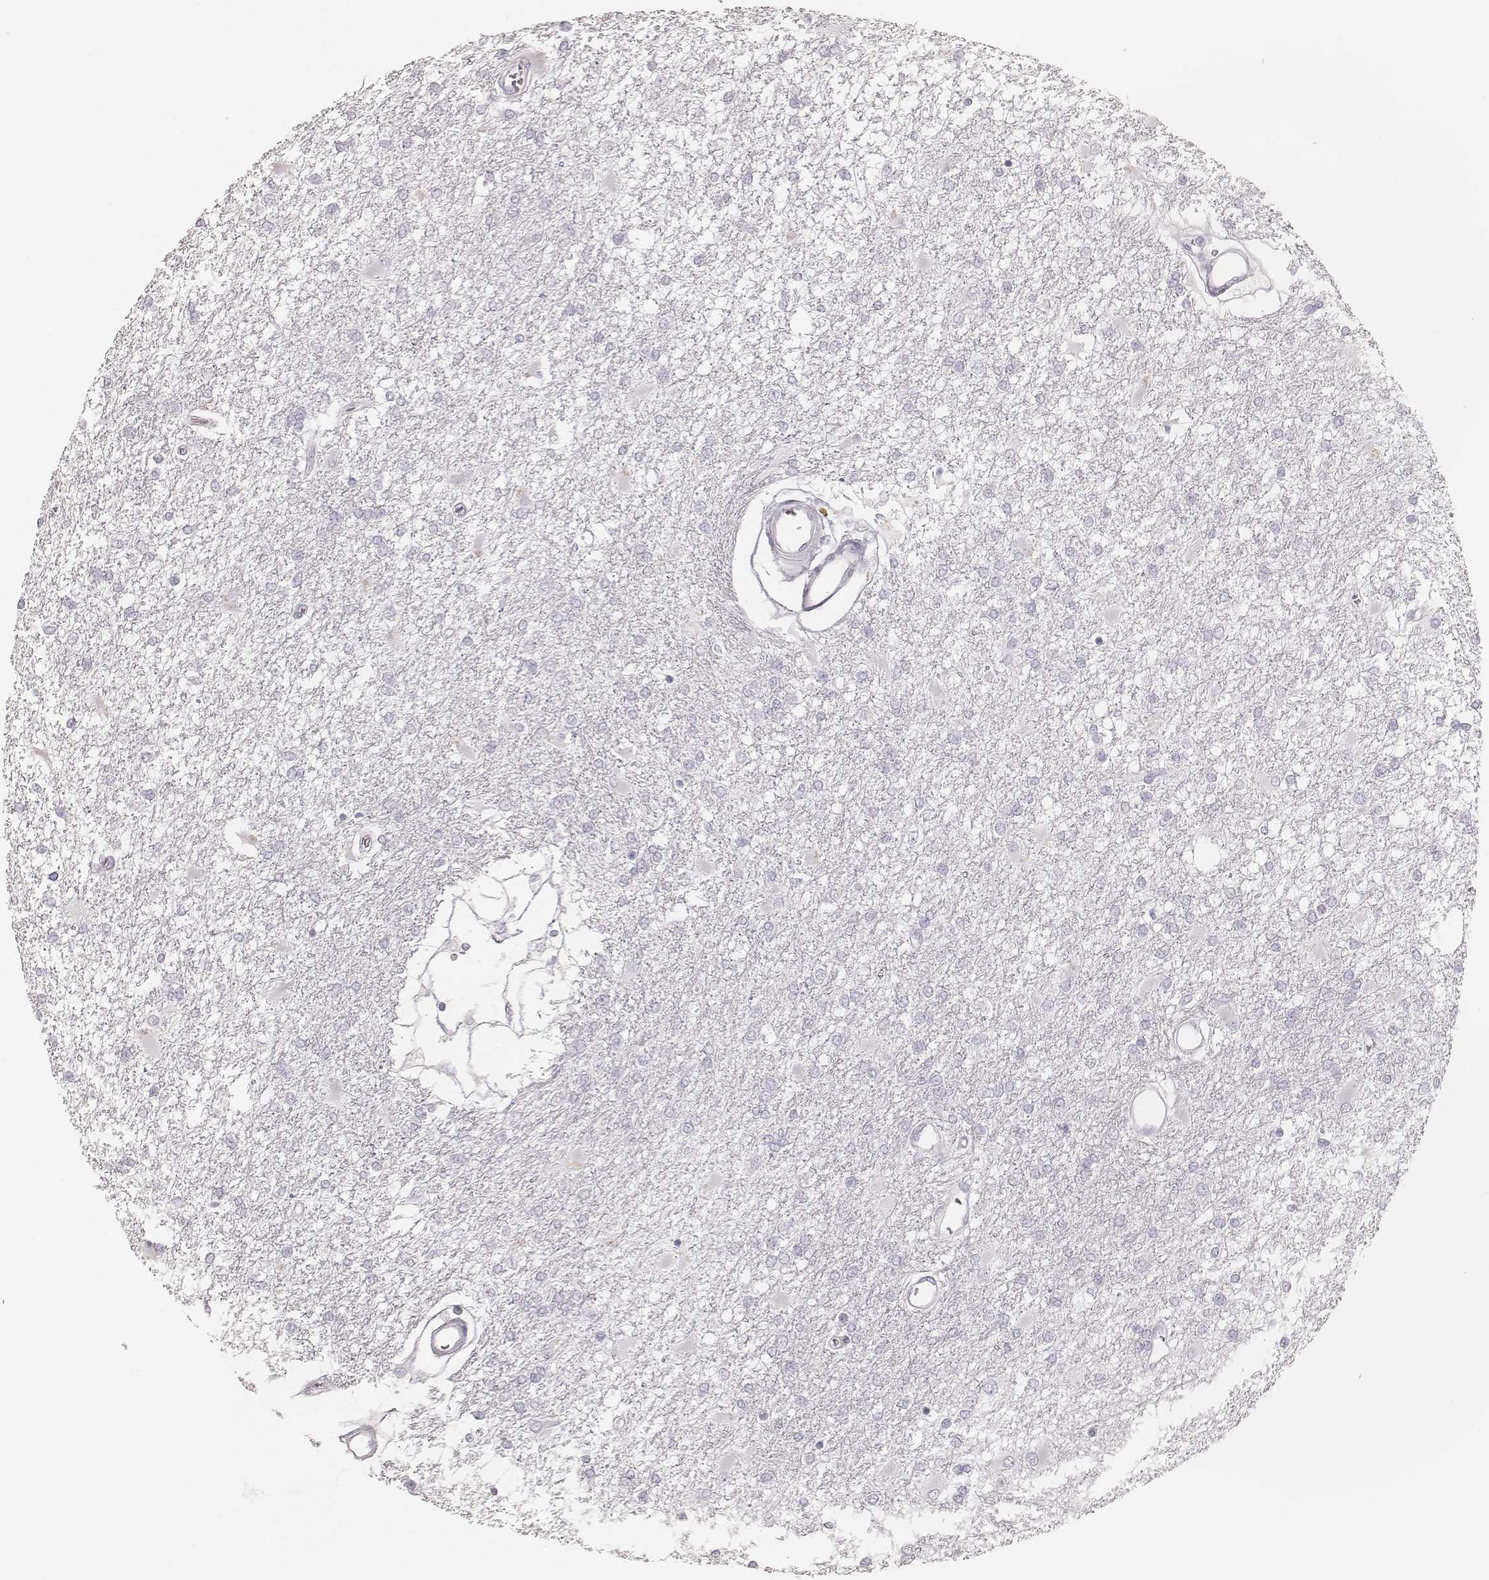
{"staining": {"intensity": "negative", "quantity": "none", "location": "none"}, "tissue": "glioma", "cell_type": "Tumor cells", "image_type": "cancer", "snomed": [{"axis": "morphology", "description": "Glioma, malignant, High grade"}, {"axis": "topography", "description": "Cerebral cortex"}], "caption": "High-grade glioma (malignant) stained for a protein using immunohistochemistry (IHC) demonstrates no staining tumor cells.", "gene": "KRT82", "patient": {"sex": "male", "age": 79}}